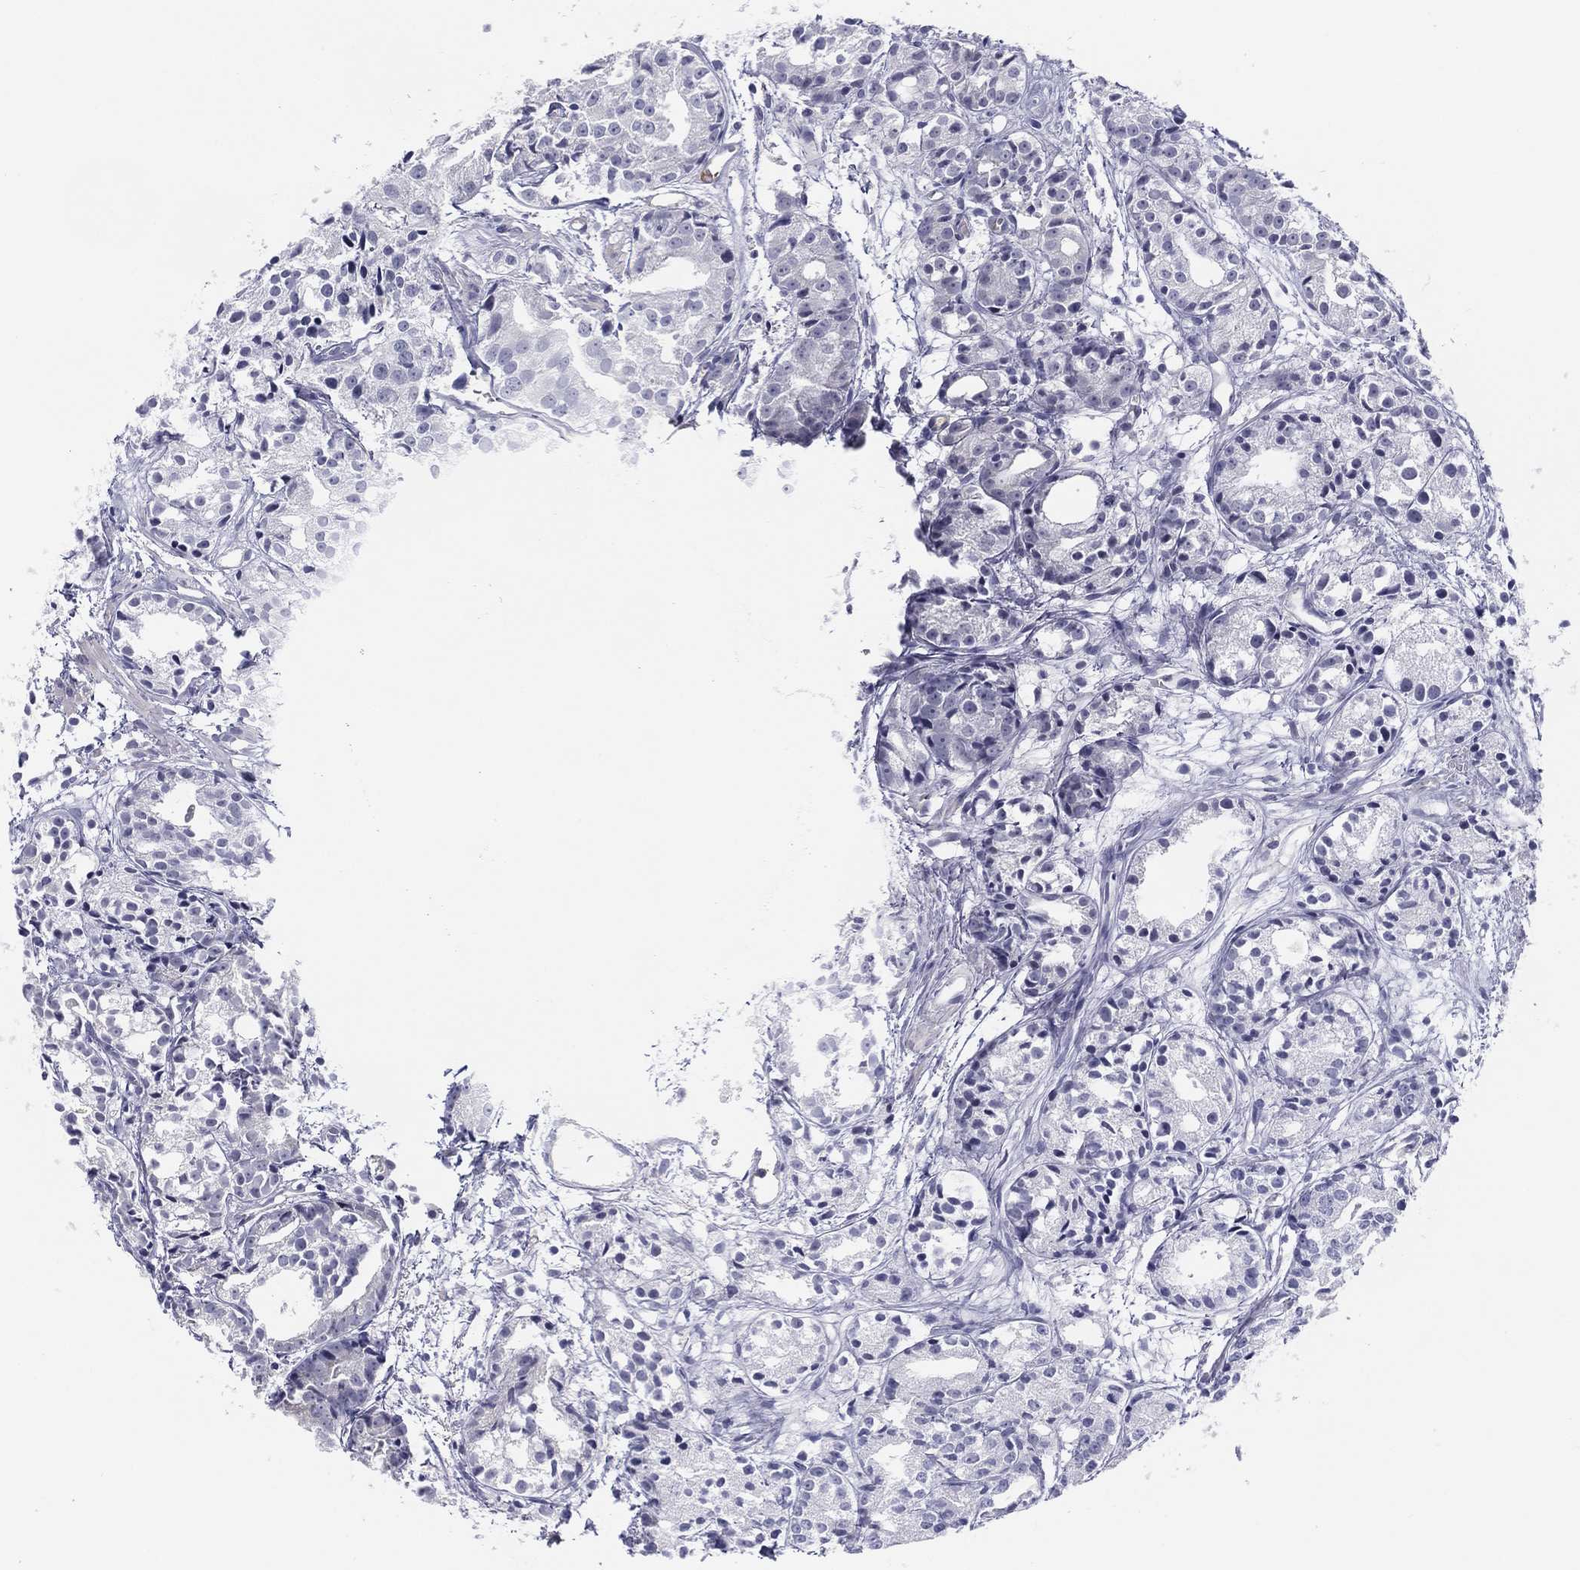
{"staining": {"intensity": "negative", "quantity": "none", "location": "none"}, "tissue": "prostate cancer", "cell_type": "Tumor cells", "image_type": "cancer", "snomed": [{"axis": "morphology", "description": "Adenocarcinoma, Medium grade"}, {"axis": "topography", "description": "Prostate"}], "caption": "There is no significant positivity in tumor cells of prostate cancer.", "gene": "MLF1", "patient": {"sex": "male", "age": 74}}